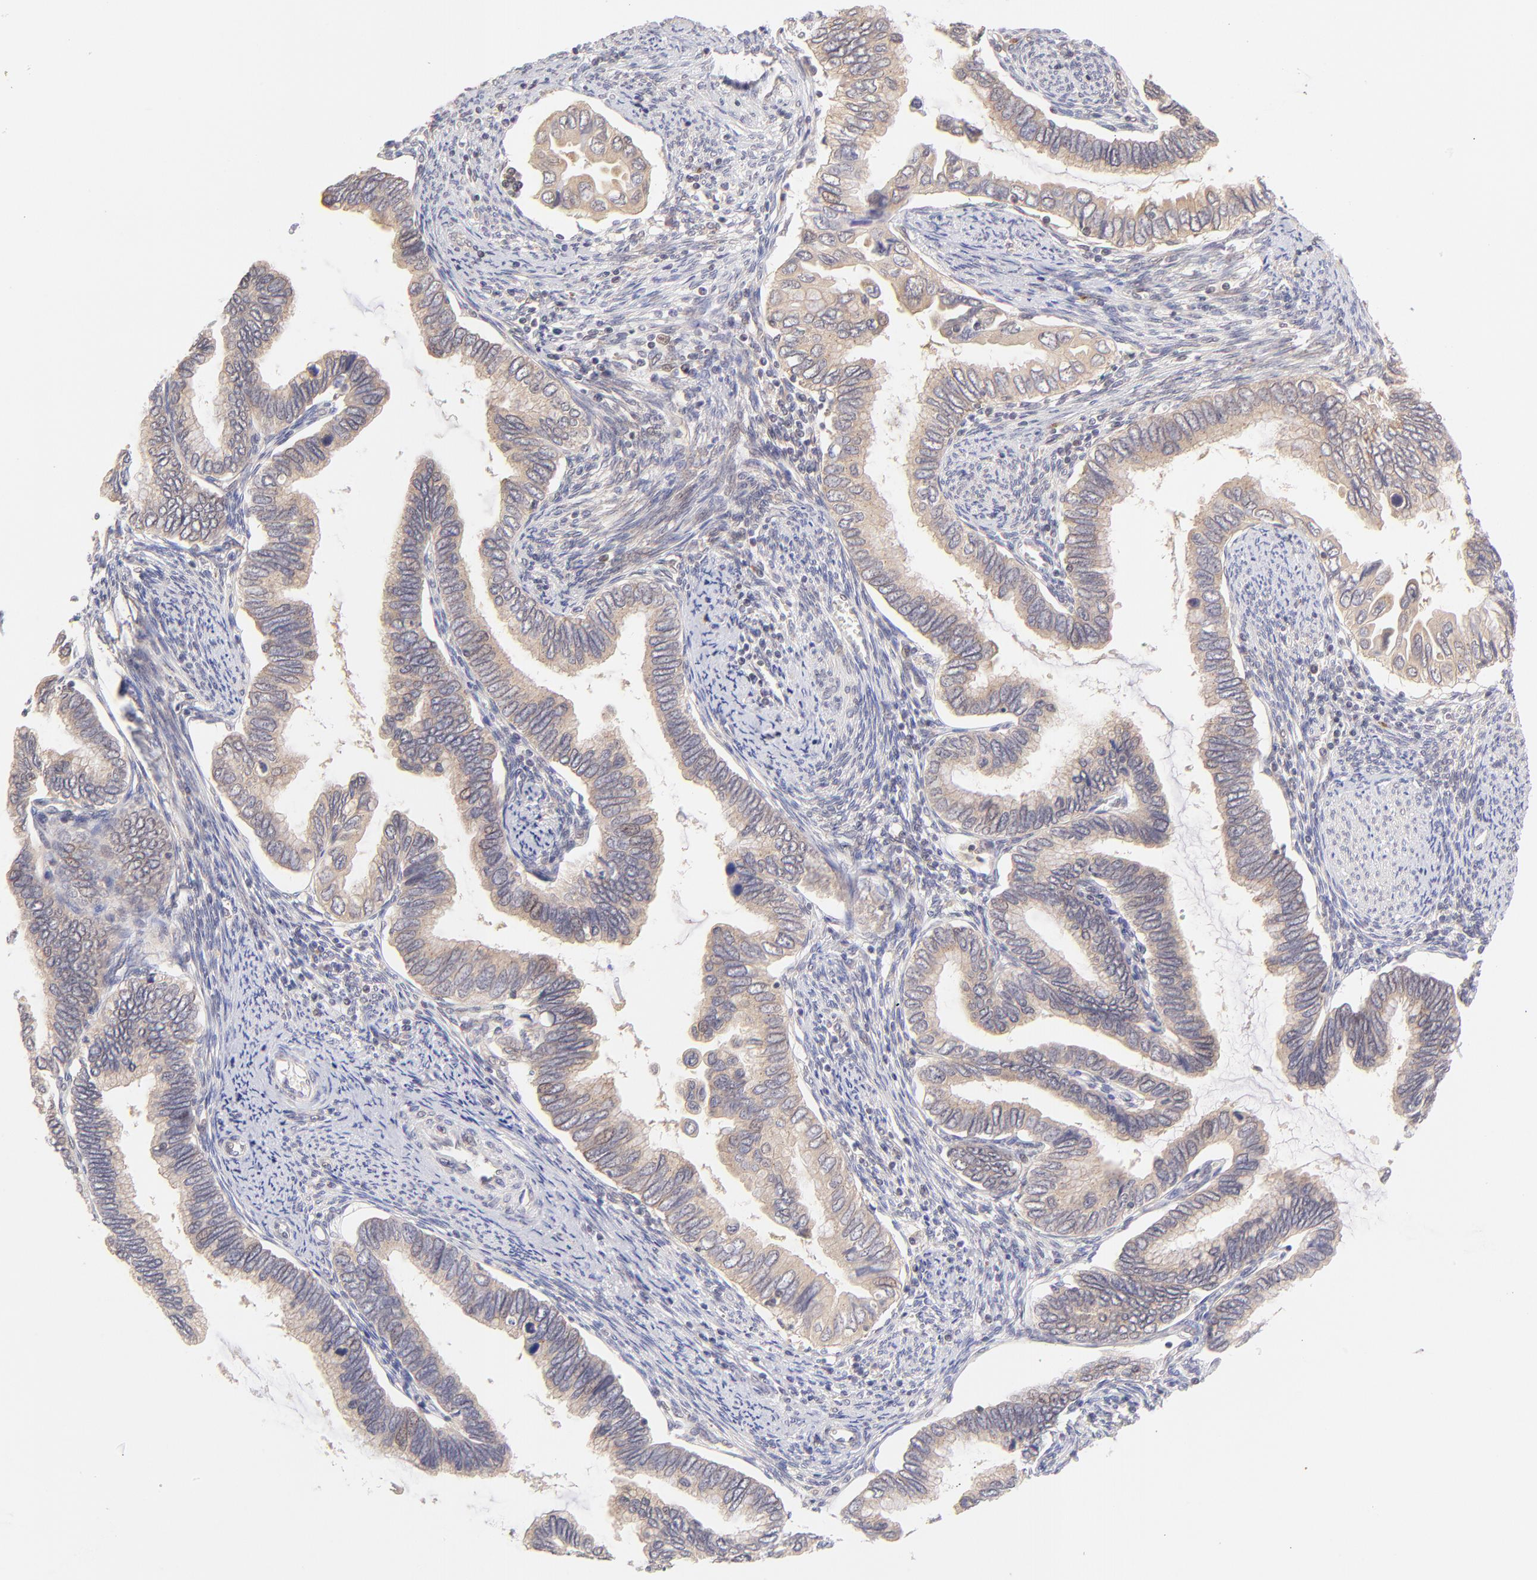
{"staining": {"intensity": "weak", "quantity": ">75%", "location": "cytoplasmic/membranous"}, "tissue": "cervical cancer", "cell_type": "Tumor cells", "image_type": "cancer", "snomed": [{"axis": "morphology", "description": "Adenocarcinoma, NOS"}, {"axis": "topography", "description": "Cervix"}], "caption": "Cervical cancer (adenocarcinoma) stained for a protein (brown) exhibits weak cytoplasmic/membranous positive staining in about >75% of tumor cells.", "gene": "TNRC6B", "patient": {"sex": "female", "age": 49}}